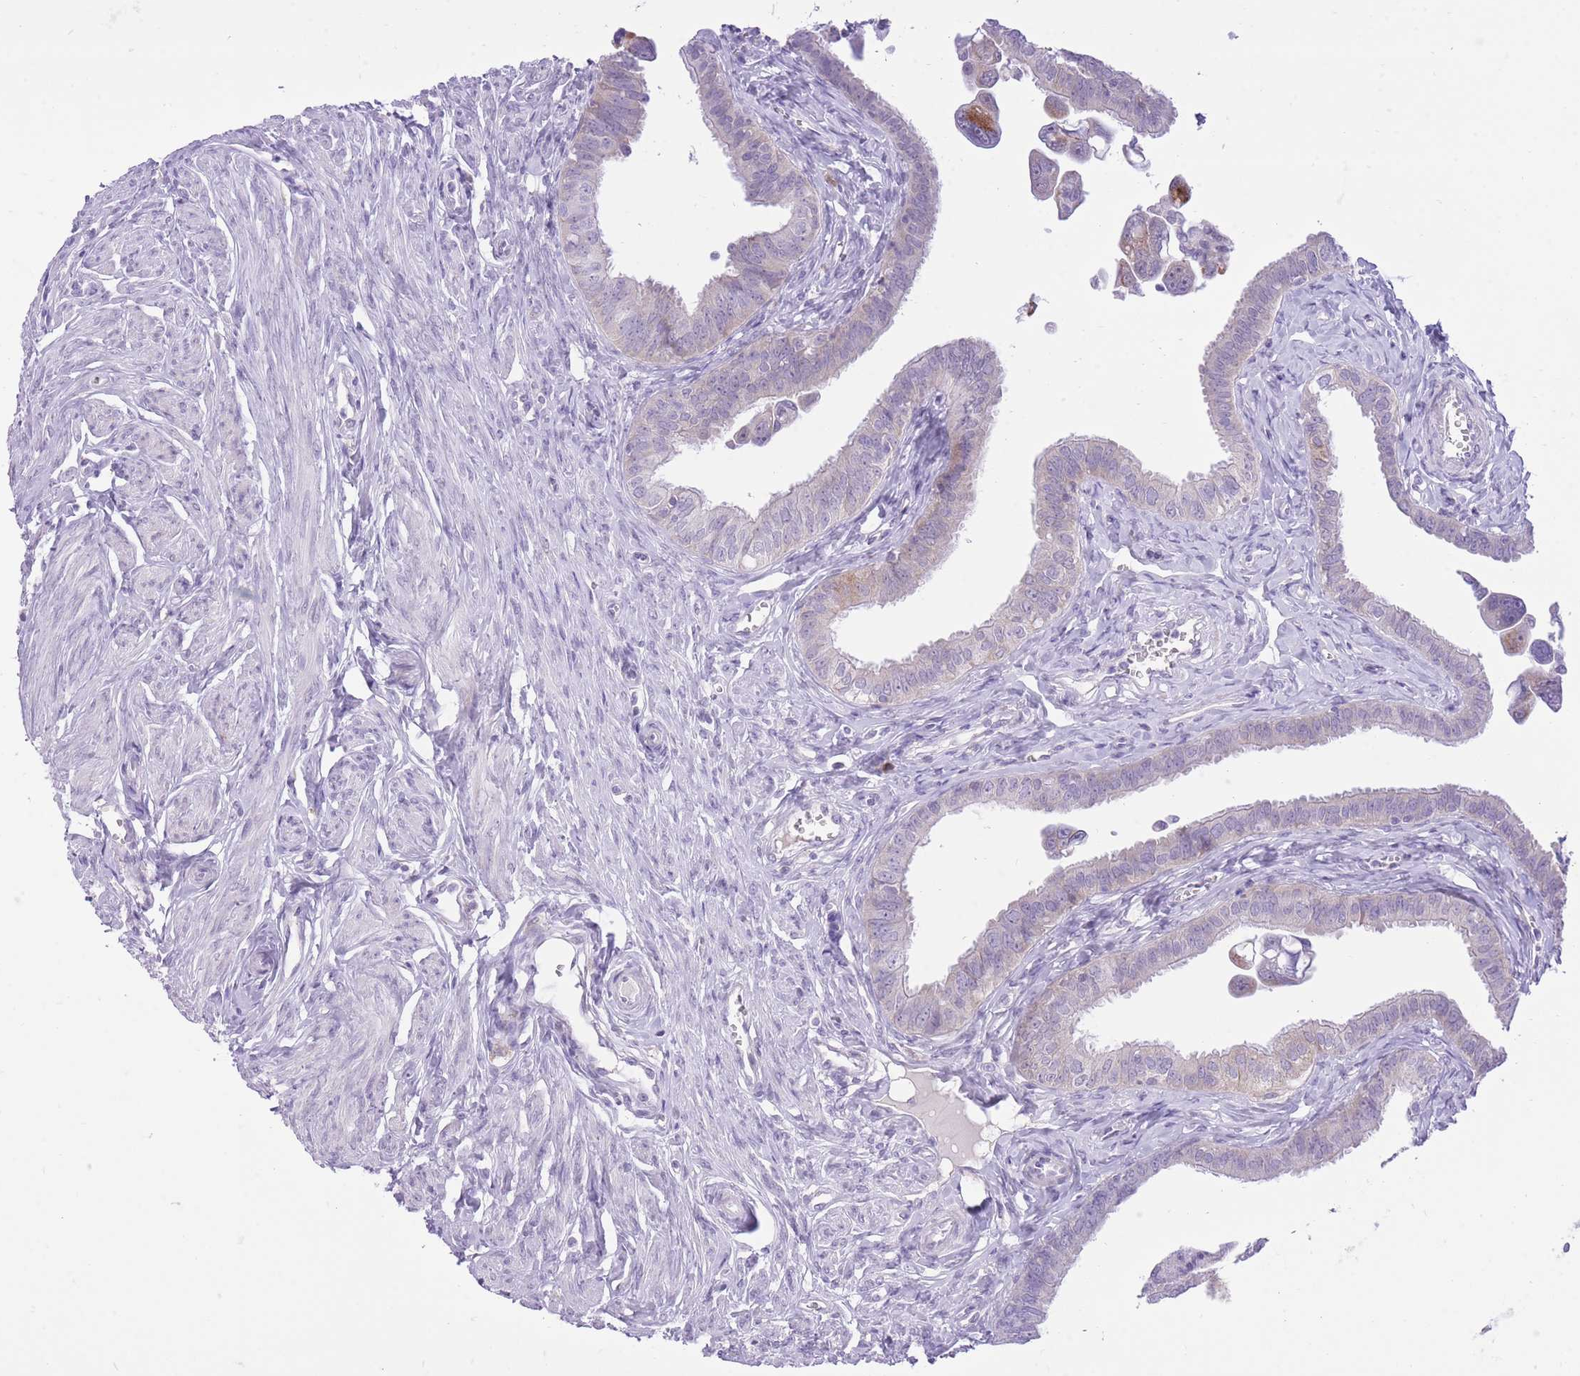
{"staining": {"intensity": "weak", "quantity": "<25%", "location": "cytoplasmic/membranous"}, "tissue": "fallopian tube", "cell_type": "Glandular cells", "image_type": "normal", "snomed": [{"axis": "morphology", "description": "Normal tissue, NOS"}, {"axis": "morphology", "description": "Carcinoma, NOS"}, {"axis": "topography", "description": "Fallopian tube"}, {"axis": "topography", "description": "Ovary"}], "caption": "High power microscopy histopathology image of an immunohistochemistry (IHC) histopathology image of unremarkable fallopian tube, revealing no significant positivity in glandular cells.", "gene": "DENND2D", "patient": {"sex": "female", "age": 59}}